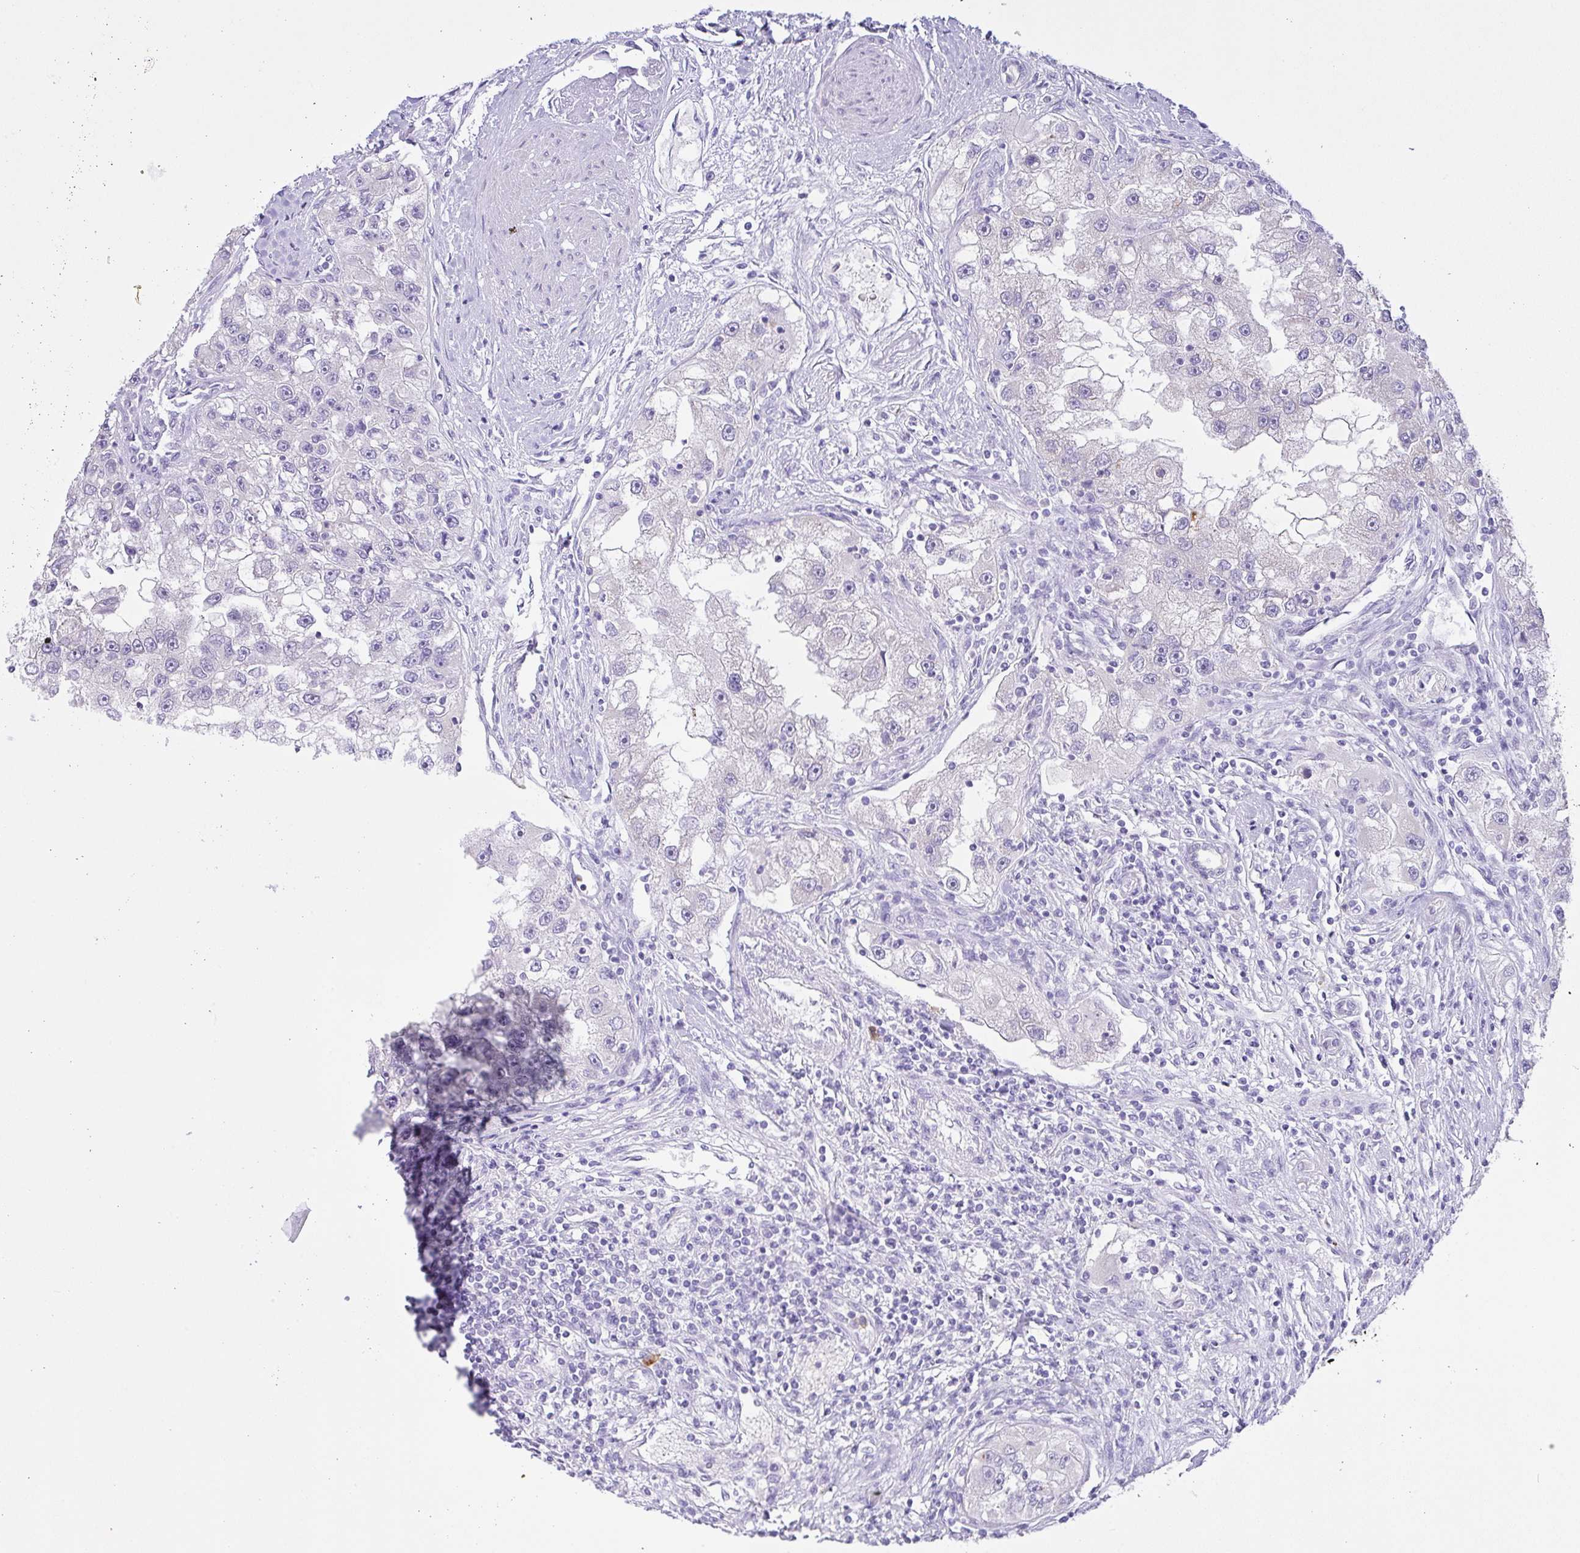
{"staining": {"intensity": "negative", "quantity": "none", "location": "none"}, "tissue": "renal cancer", "cell_type": "Tumor cells", "image_type": "cancer", "snomed": [{"axis": "morphology", "description": "Adenocarcinoma, NOS"}, {"axis": "topography", "description": "Kidney"}], "caption": "Protein analysis of adenocarcinoma (renal) reveals no significant staining in tumor cells. (DAB immunohistochemistry (IHC) visualized using brightfield microscopy, high magnification).", "gene": "CST11", "patient": {"sex": "male", "age": 63}}